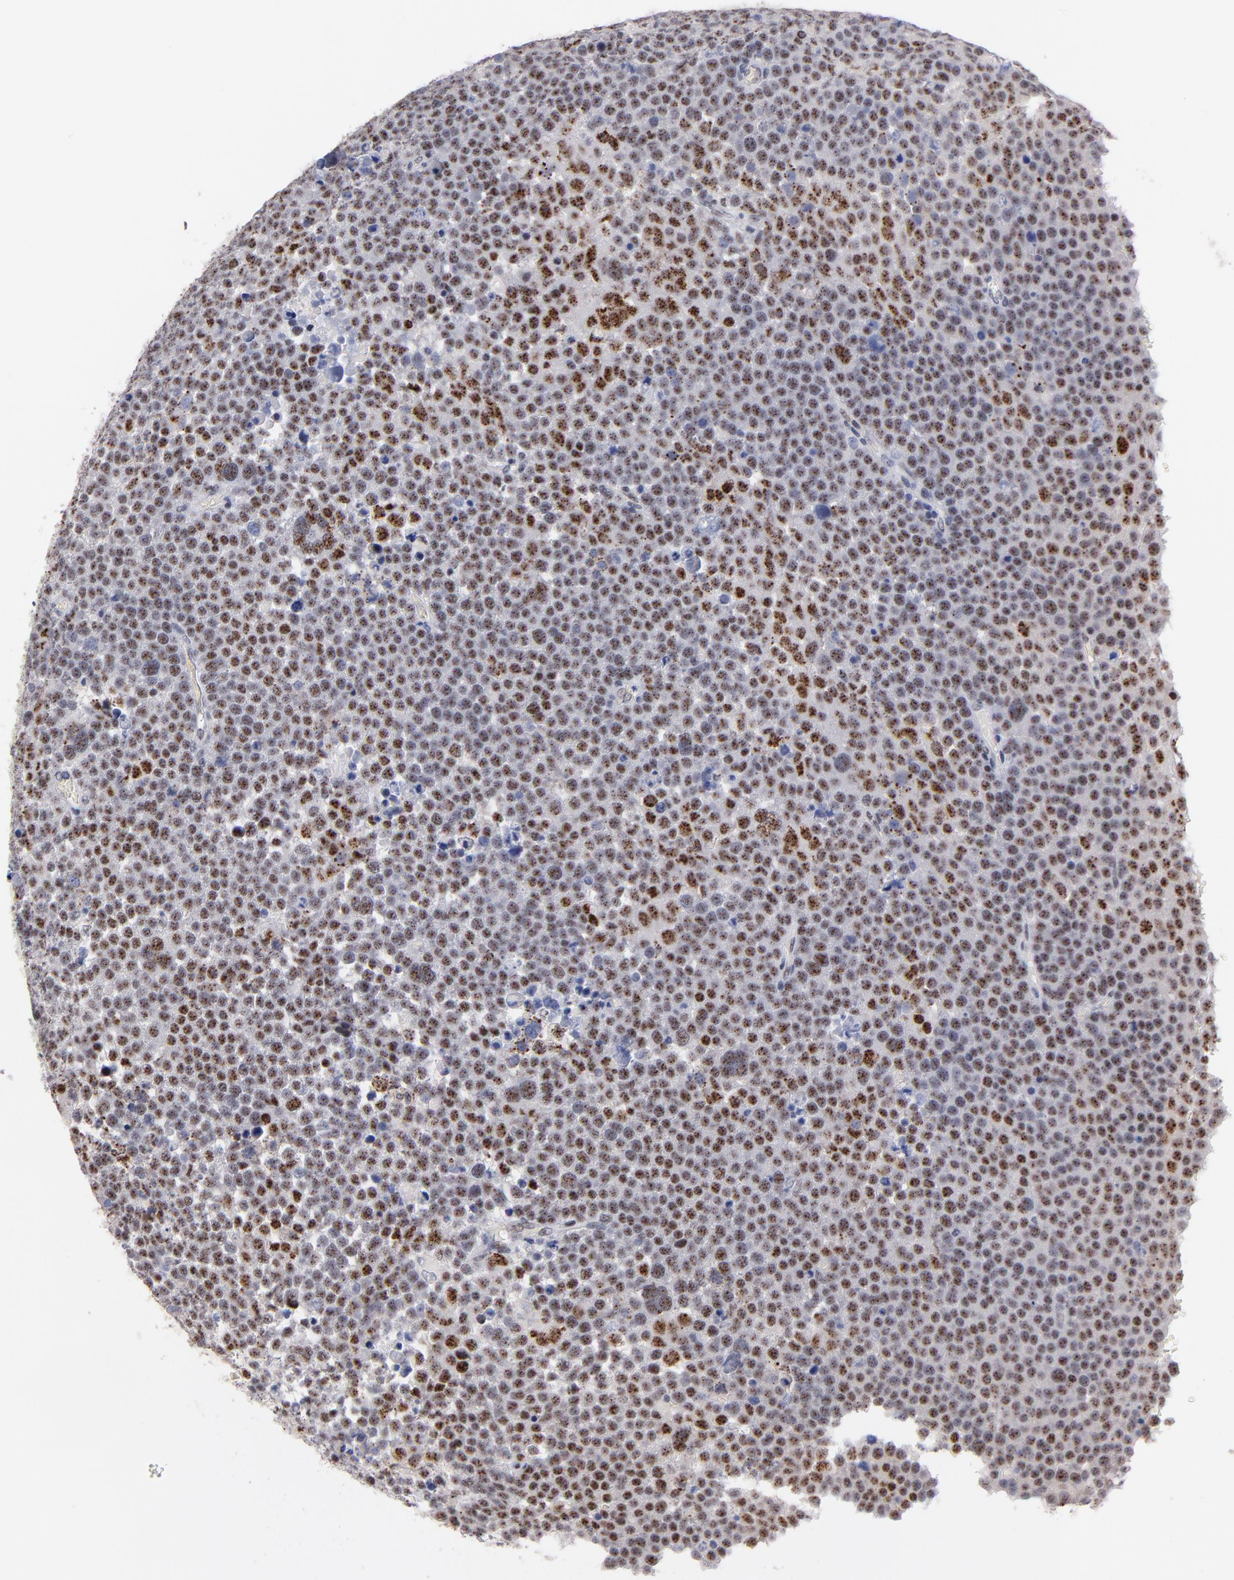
{"staining": {"intensity": "moderate", "quantity": "25%-75%", "location": "nuclear"}, "tissue": "testis cancer", "cell_type": "Tumor cells", "image_type": "cancer", "snomed": [{"axis": "morphology", "description": "Seminoma, NOS"}, {"axis": "topography", "description": "Testis"}], "caption": "Protein staining shows moderate nuclear staining in about 25%-75% of tumor cells in testis cancer (seminoma). (DAB (3,3'-diaminobenzidine) IHC with brightfield microscopy, high magnification).", "gene": "RAF1", "patient": {"sex": "male", "age": 71}}